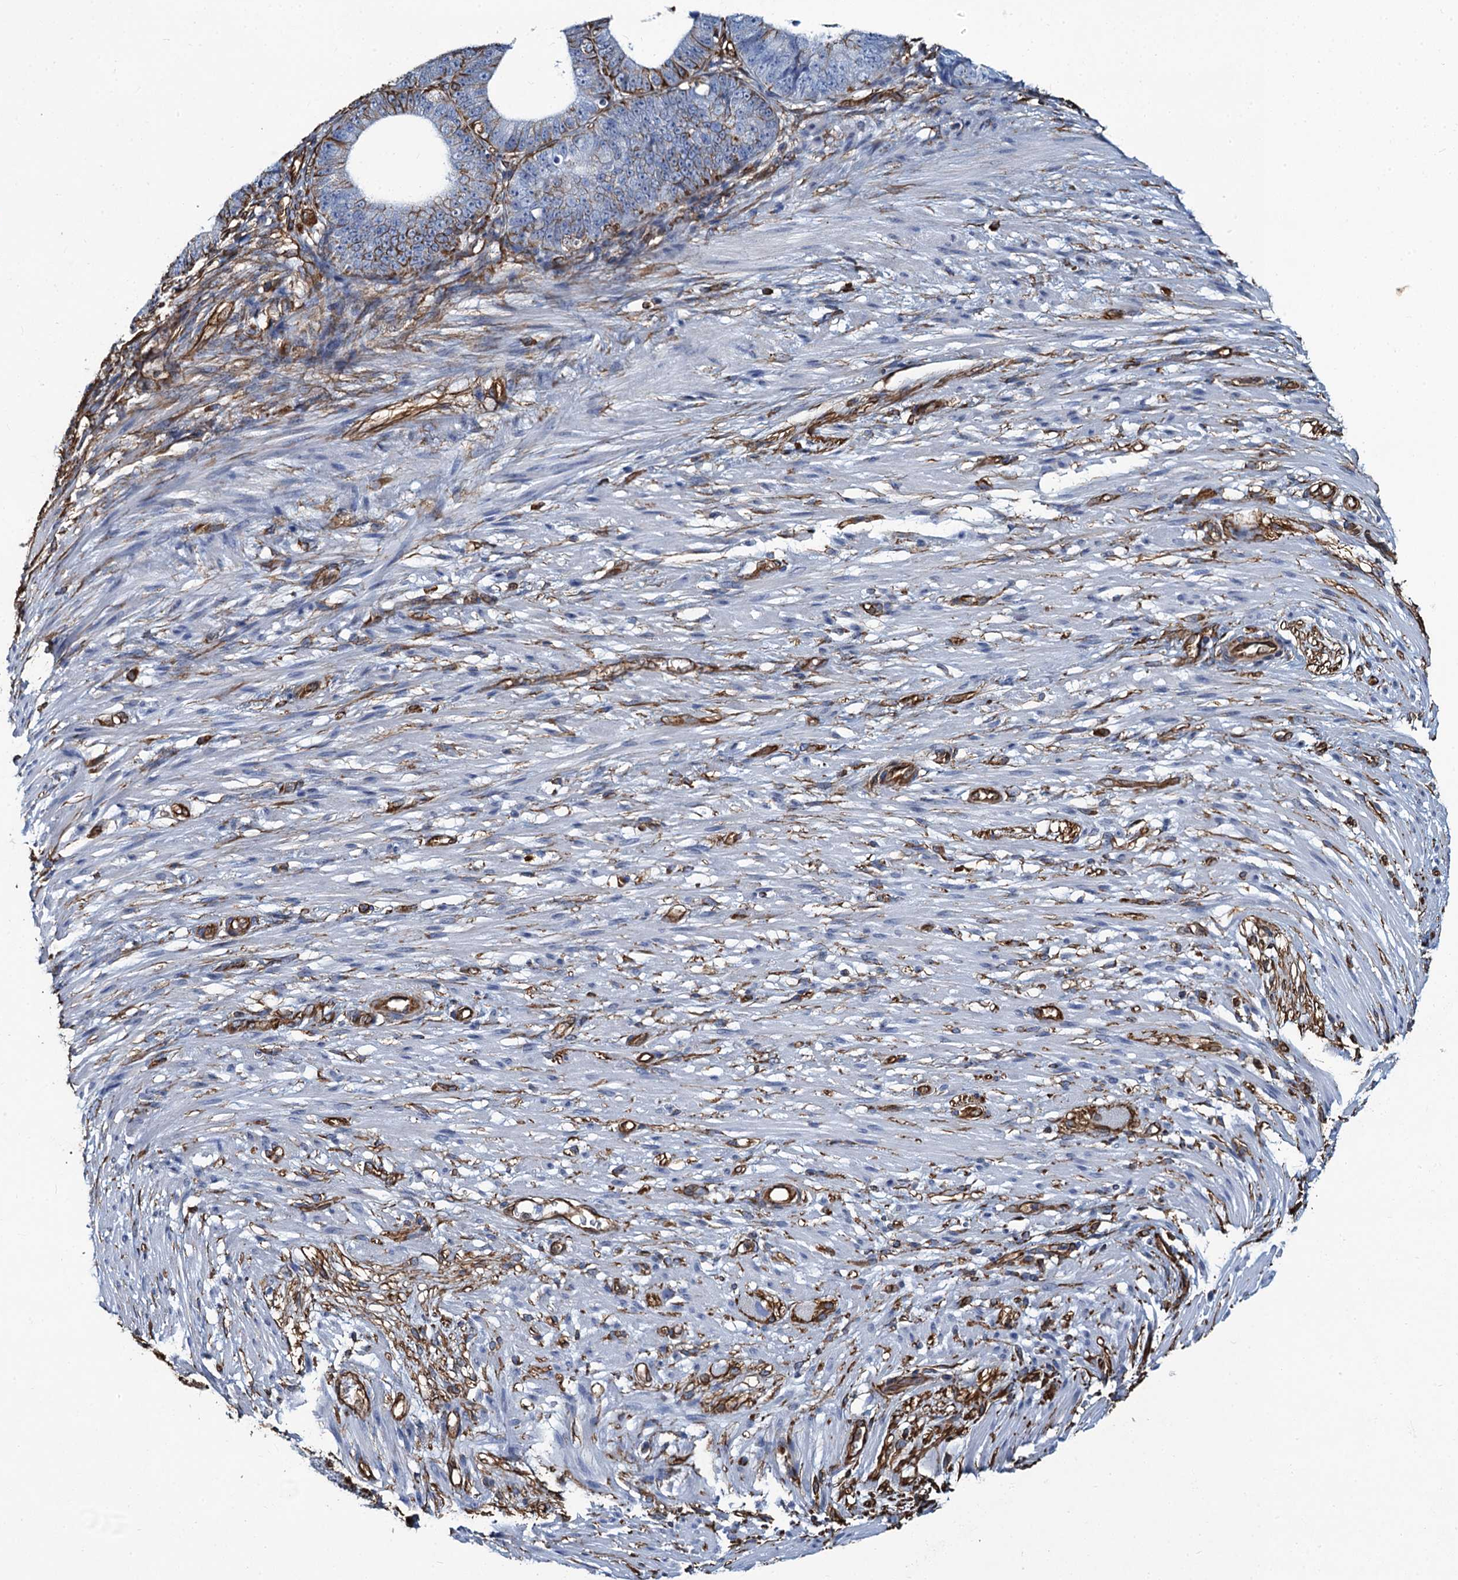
{"staining": {"intensity": "moderate", "quantity": "<25%", "location": "cytoplasmic/membranous"}, "tissue": "ovarian cancer", "cell_type": "Tumor cells", "image_type": "cancer", "snomed": [{"axis": "morphology", "description": "Carcinoma, endometroid"}, {"axis": "topography", "description": "Appendix"}, {"axis": "topography", "description": "Ovary"}], "caption": "The immunohistochemical stain shows moderate cytoplasmic/membranous staining in tumor cells of endometroid carcinoma (ovarian) tissue.", "gene": "PGM2", "patient": {"sex": "female", "age": 42}}